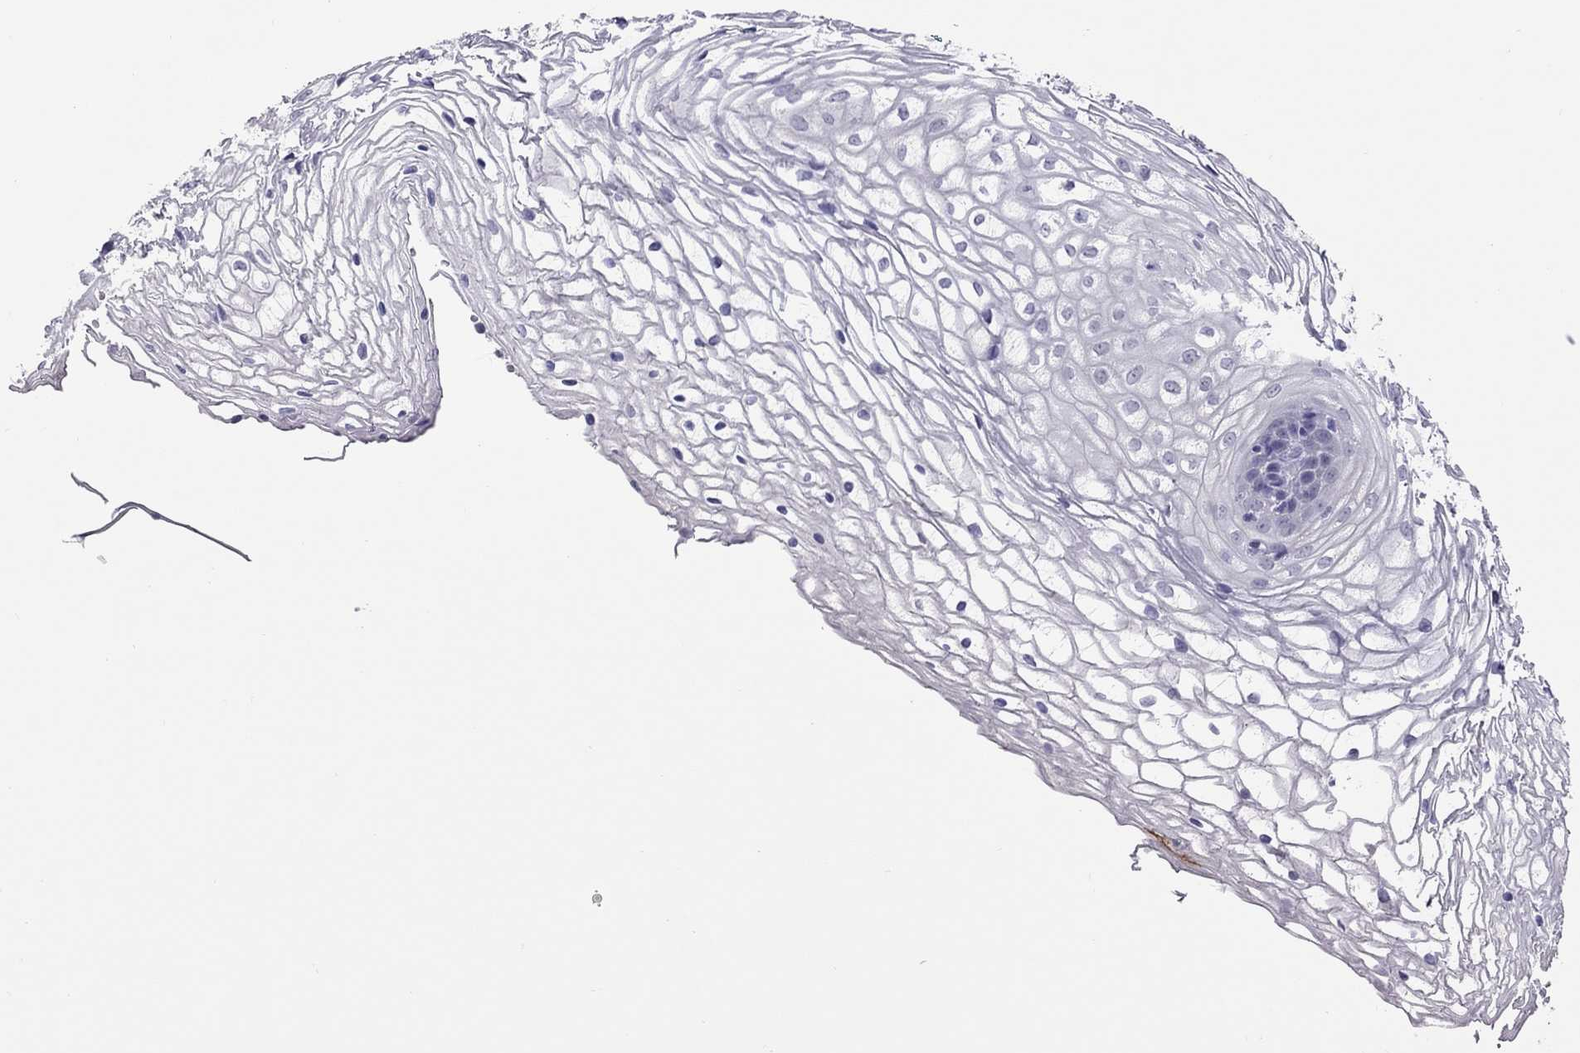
{"staining": {"intensity": "negative", "quantity": "none", "location": "none"}, "tissue": "vagina", "cell_type": "Squamous epithelial cells", "image_type": "normal", "snomed": [{"axis": "morphology", "description": "Normal tissue, NOS"}, {"axis": "topography", "description": "Vagina"}], "caption": "Squamous epithelial cells show no significant positivity in unremarkable vagina. (IHC, brightfield microscopy, high magnification).", "gene": "CHRNB3", "patient": {"sex": "female", "age": 34}}